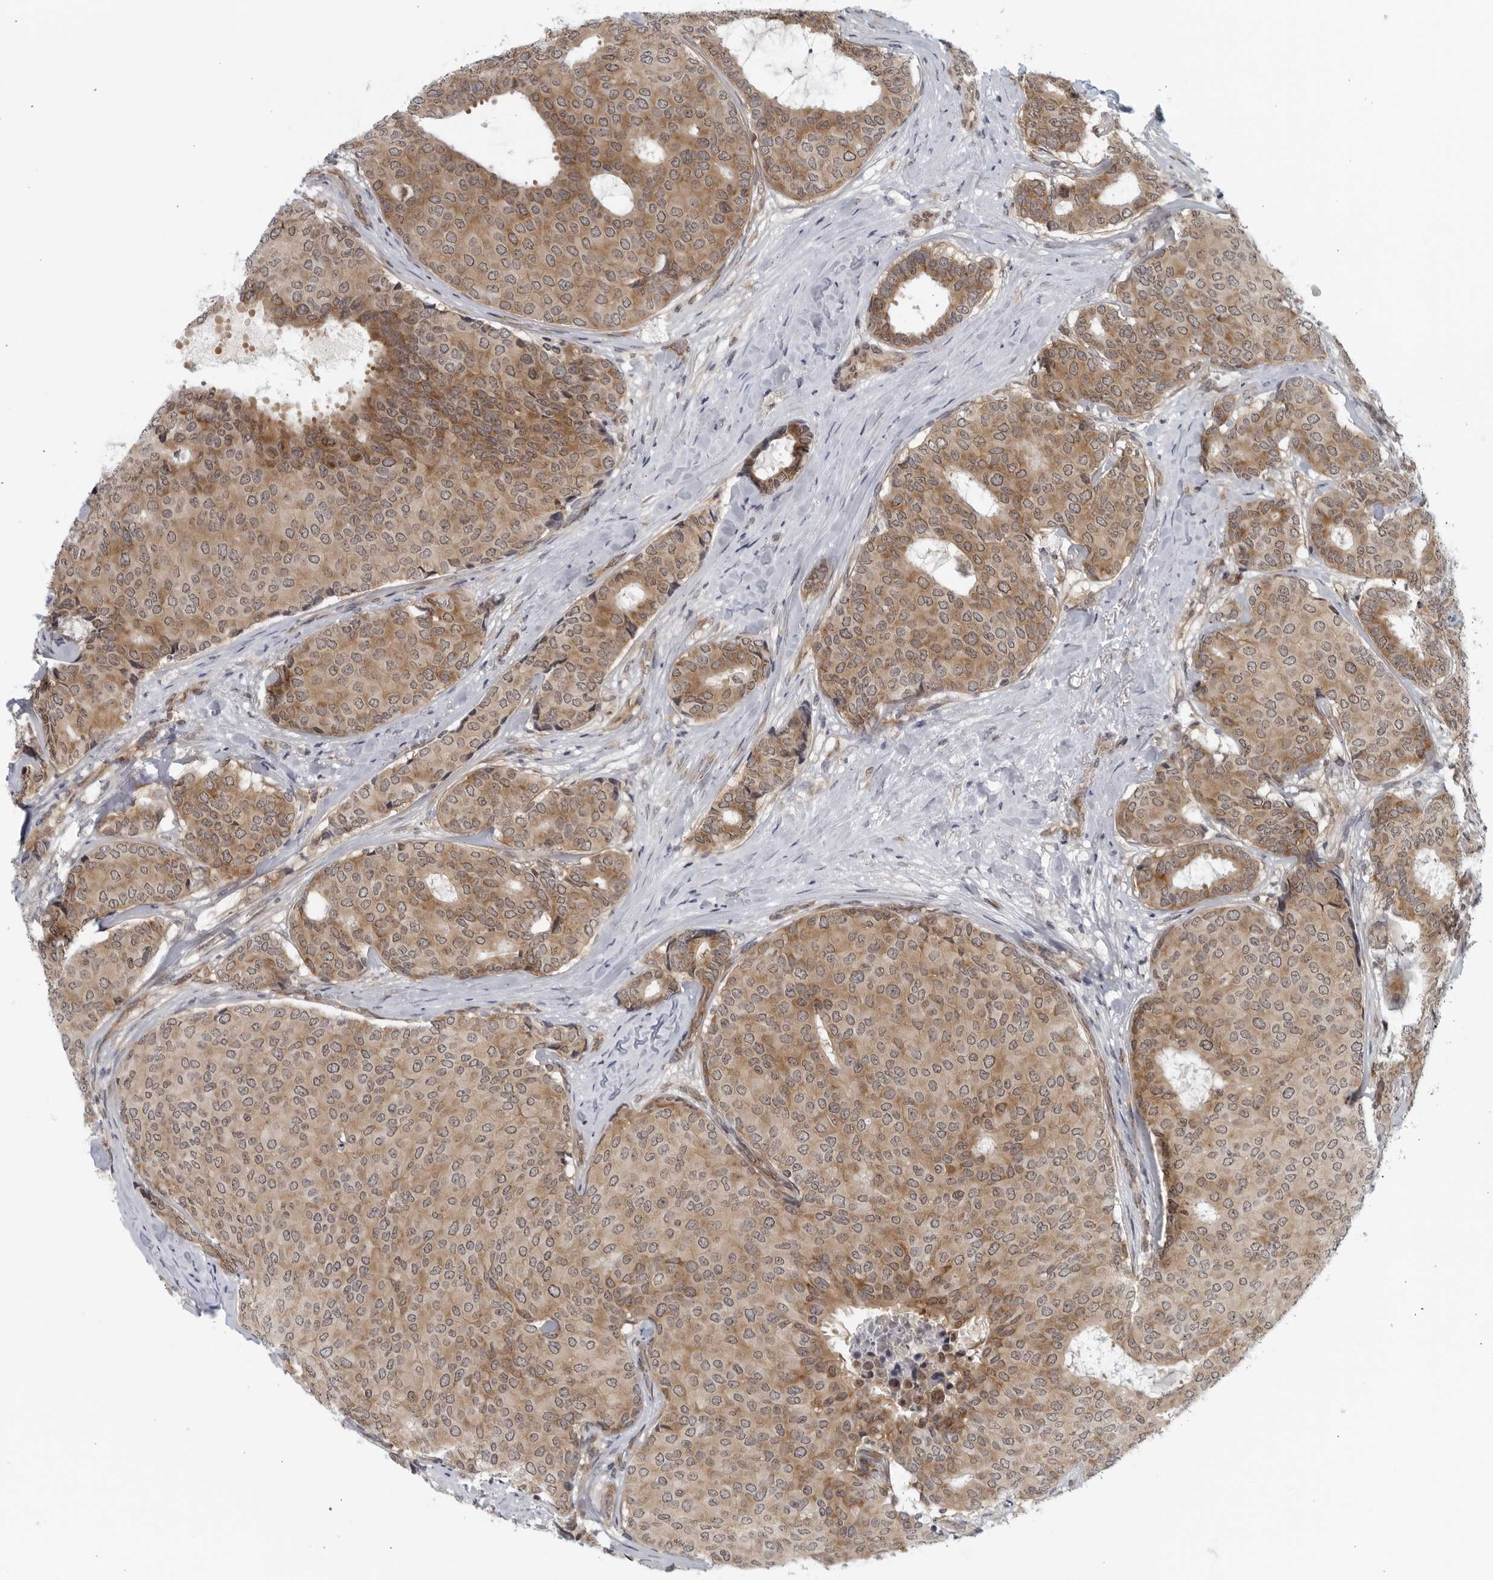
{"staining": {"intensity": "moderate", "quantity": ">75%", "location": "cytoplasmic/membranous"}, "tissue": "breast cancer", "cell_type": "Tumor cells", "image_type": "cancer", "snomed": [{"axis": "morphology", "description": "Duct carcinoma"}, {"axis": "topography", "description": "Breast"}], "caption": "About >75% of tumor cells in breast cancer show moderate cytoplasmic/membranous protein staining as visualized by brown immunohistochemical staining.", "gene": "RC3H1", "patient": {"sex": "female", "age": 75}}